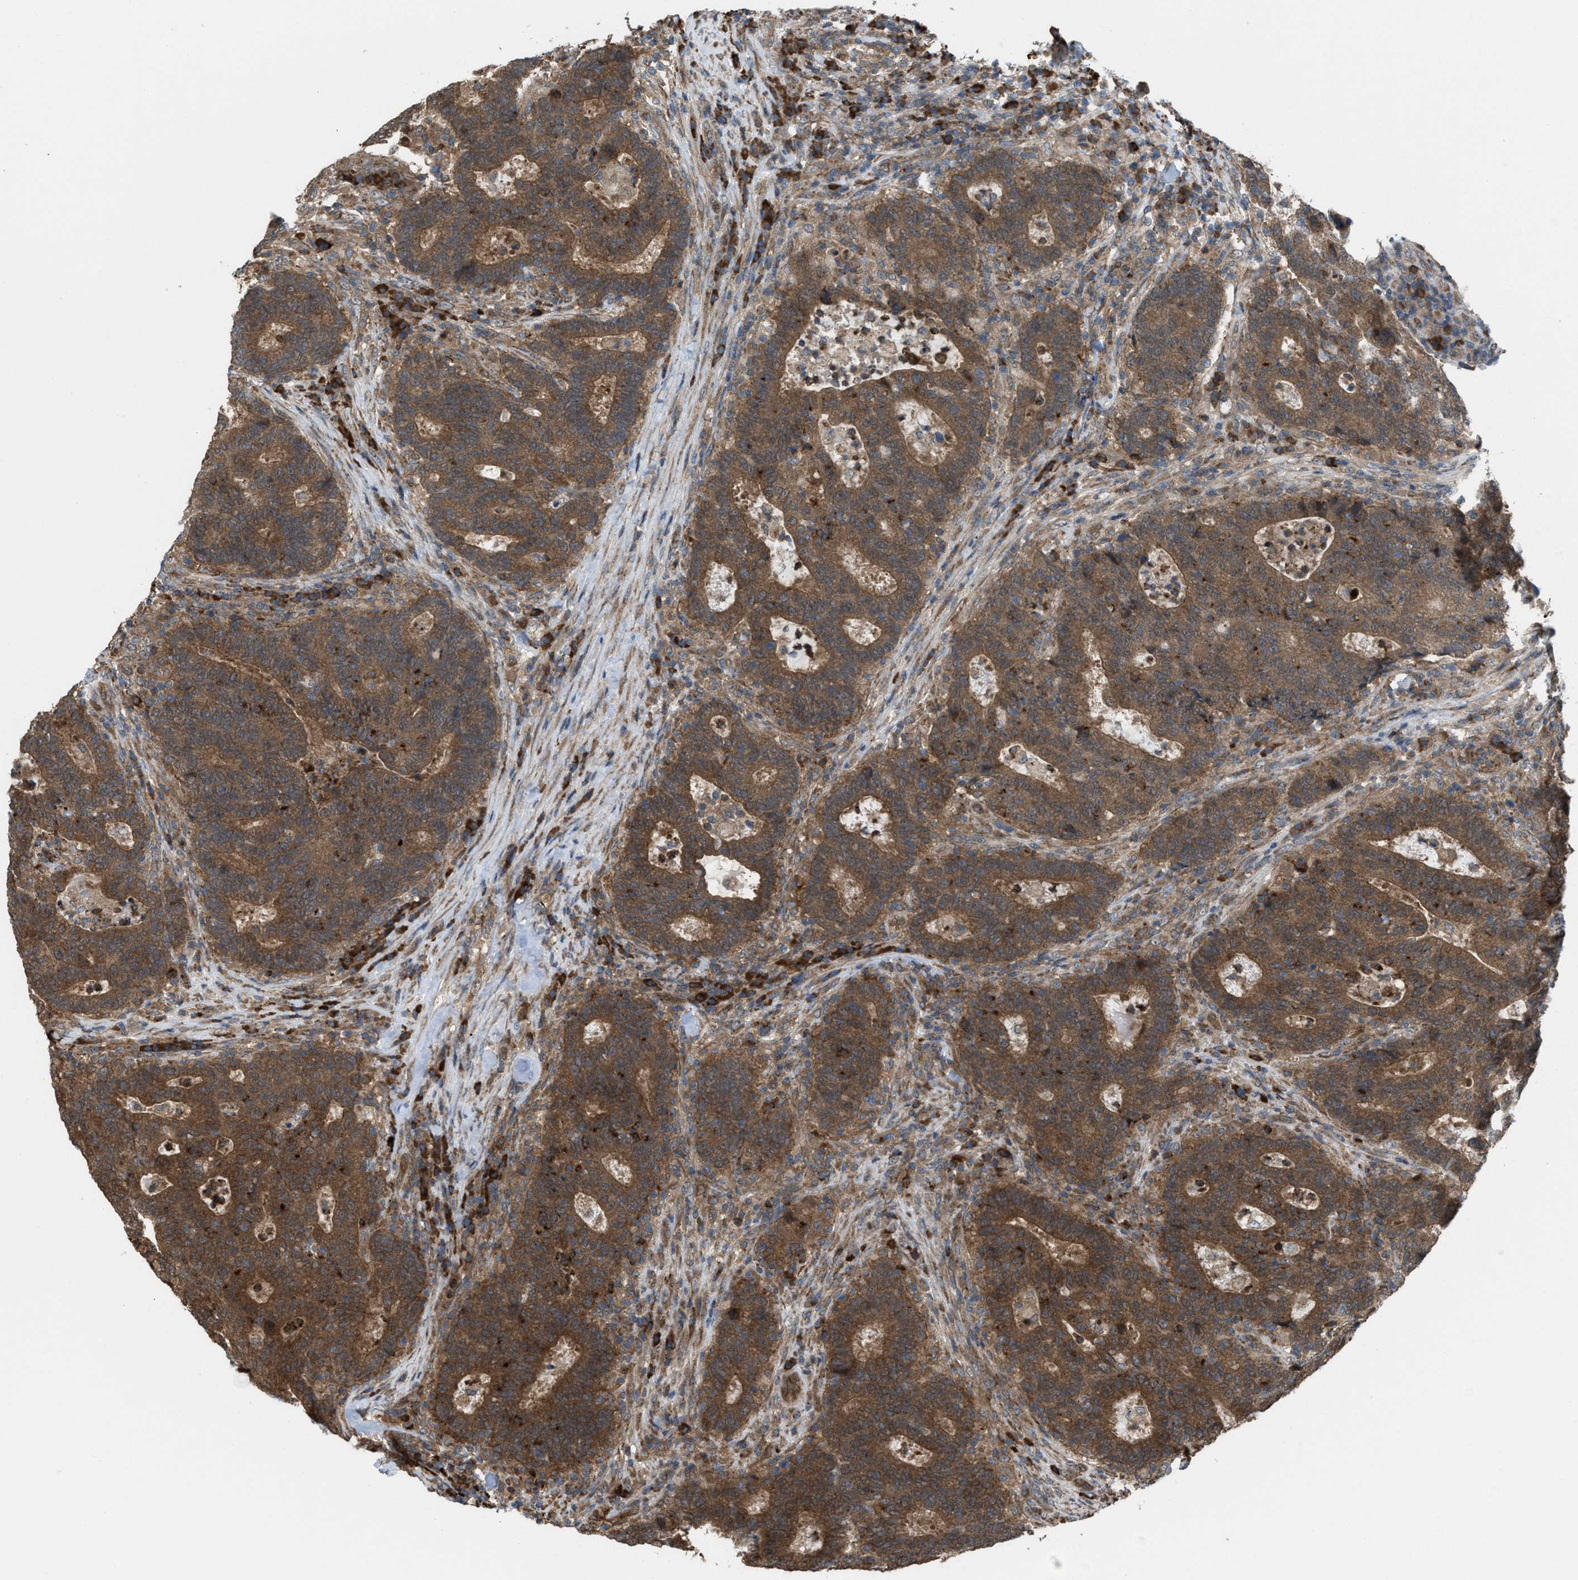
{"staining": {"intensity": "strong", "quantity": ">75%", "location": "cytoplasmic/membranous"}, "tissue": "colorectal cancer", "cell_type": "Tumor cells", "image_type": "cancer", "snomed": [{"axis": "morphology", "description": "Adenocarcinoma, NOS"}, {"axis": "topography", "description": "Colon"}], "caption": "DAB immunohistochemical staining of adenocarcinoma (colorectal) demonstrates strong cytoplasmic/membranous protein staining in approximately >75% of tumor cells. Nuclei are stained in blue.", "gene": "PLAA", "patient": {"sex": "female", "age": 75}}